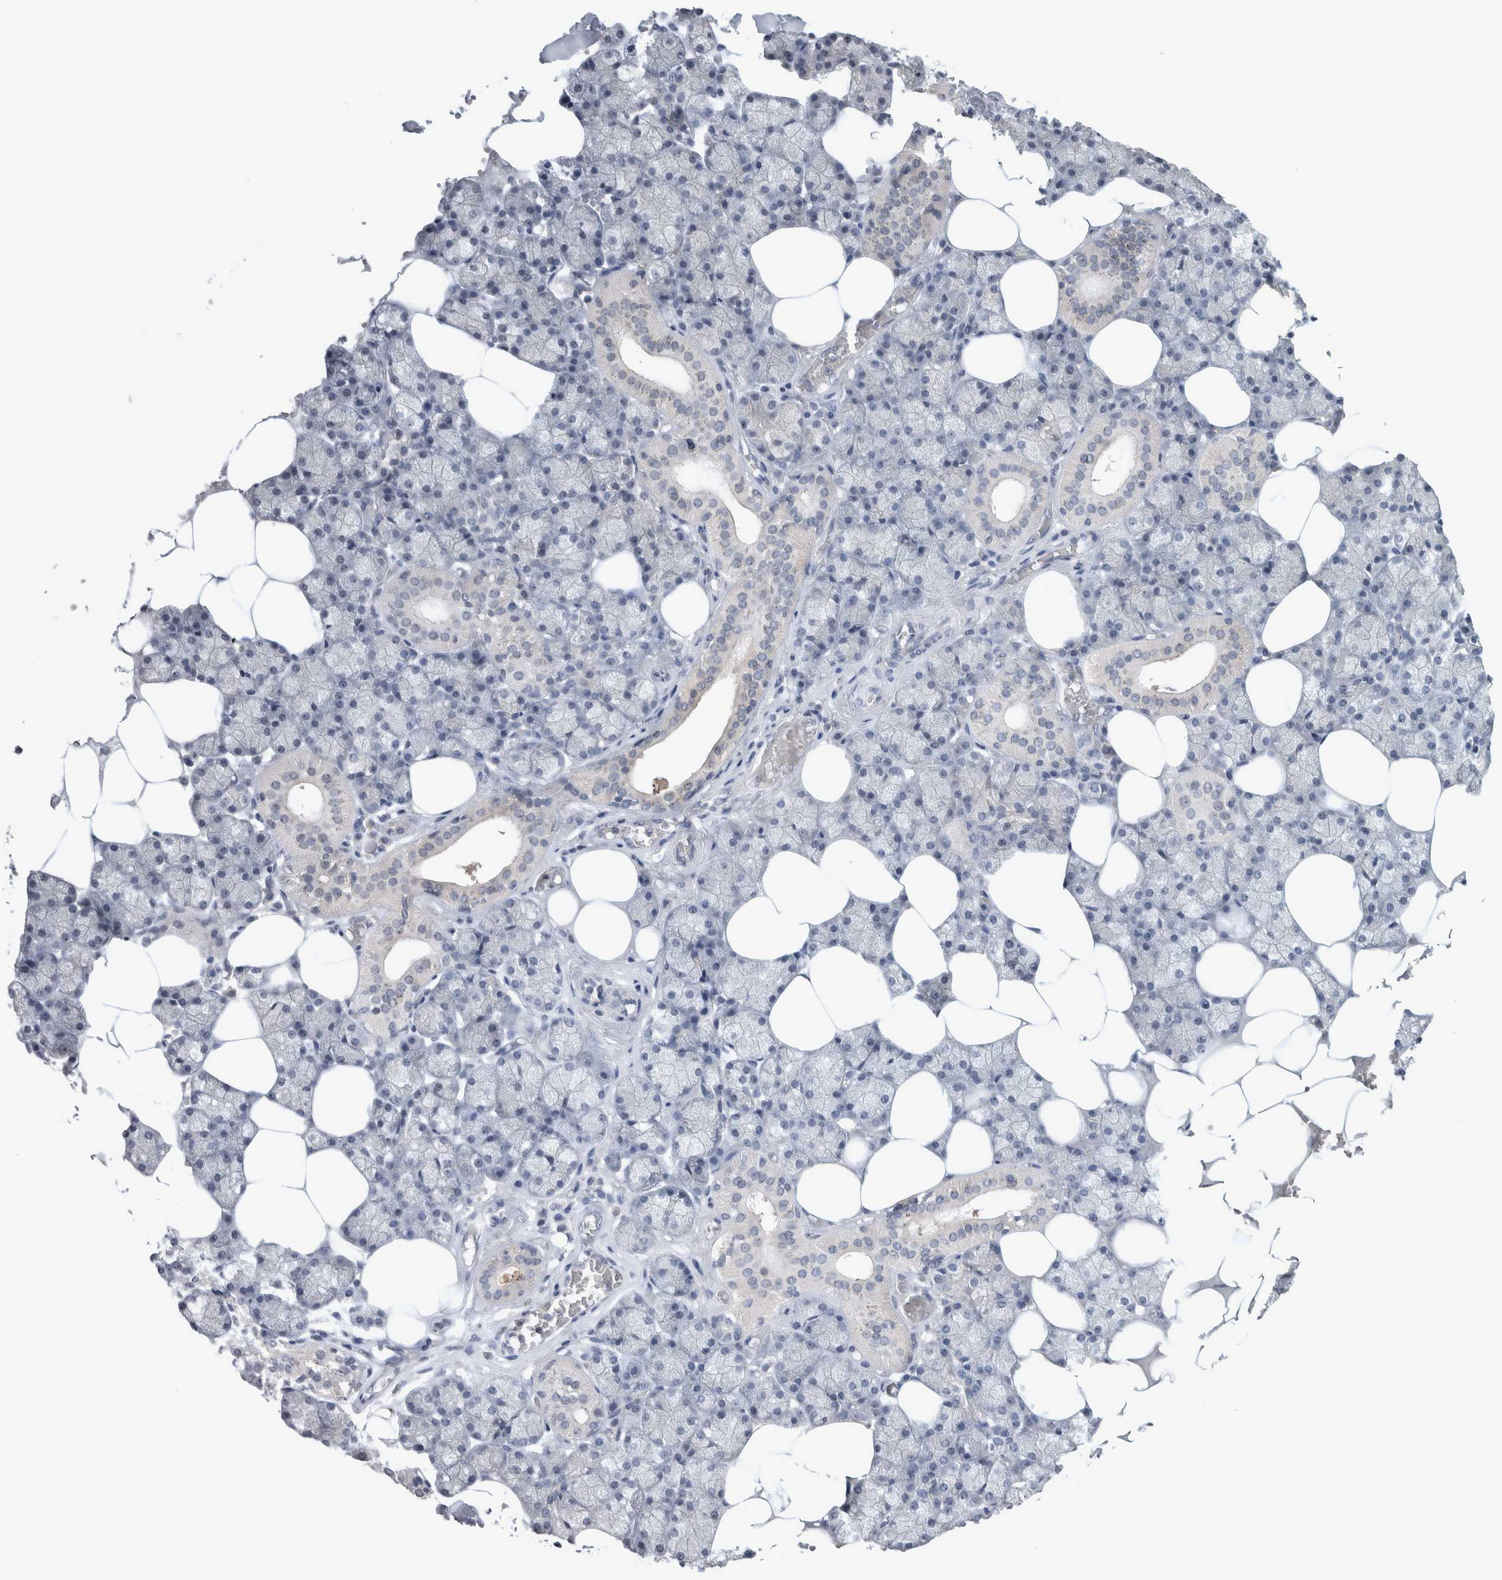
{"staining": {"intensity": "negative", "quantity": "none", "location": "none"}, "tissue": "salivary gland", "cell_type": "Glandular cells", "image_type": "normal", "snomed": [{"axis": "morphology", "description": "Normal tissue, NOS"}, {"axis": "topography", "description": "Salivary gland"}], "caption": "A high-resolution image shows immunohistochemistry staining of benign salivary gland, which reveals no significant staining in glandular cells.", "gene": "RBM28", "patient": {"sex": "male", "age": 62}}